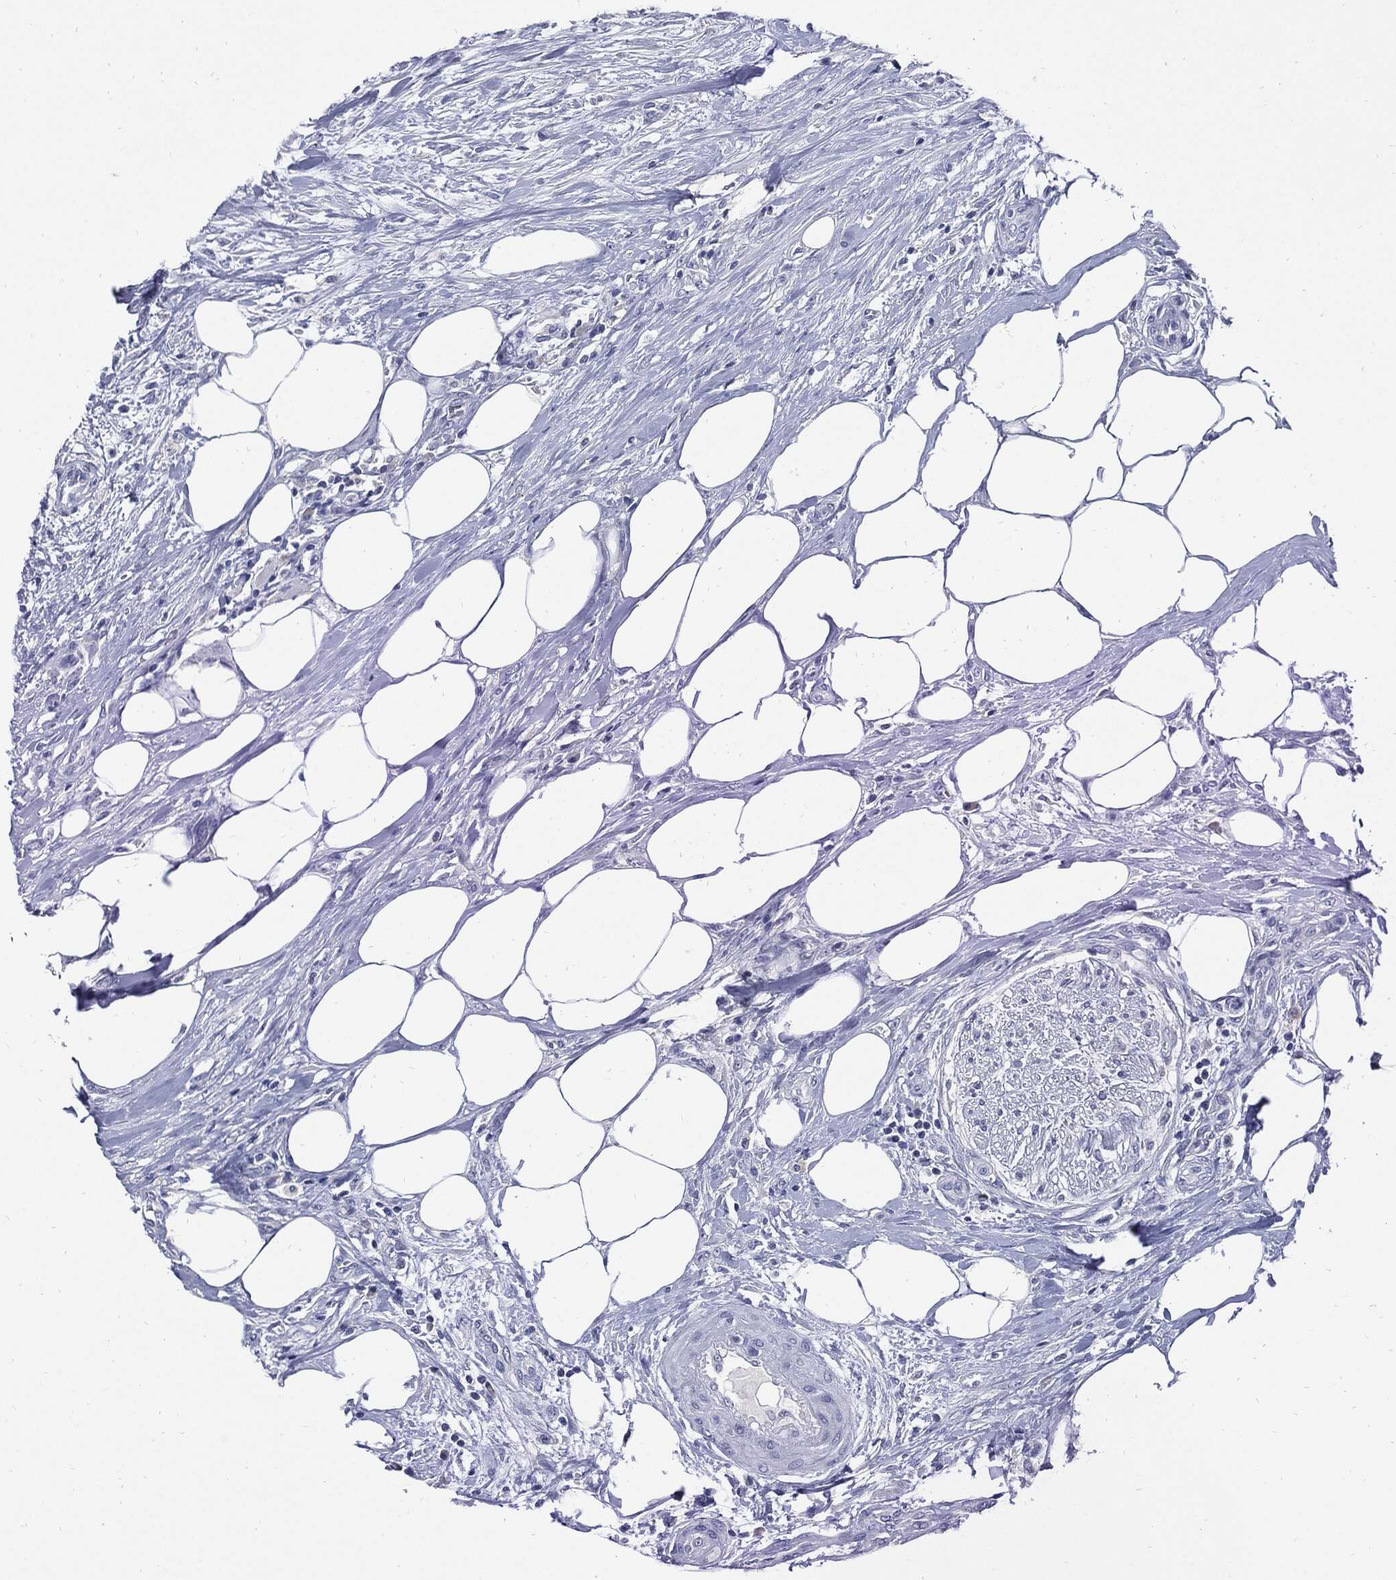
{"staining": {"intensity": "negative", "quantity": "none", "location": "none"}, "tissue": "urothelial cancer", "cell_type": "Tumor cells", "image_type": "cancer", "snomed": [{"axis": "morphology", "description": "Urothelial carcinoma, High grade"}, {"axis": "topography", "description": "Urinary bladder"}], "caption": "There is no significant expression in tumor cells of urothelial carcinoma (high-grade).", "gene": "CPE", "patient": {"sex": "male", "age": 35}}